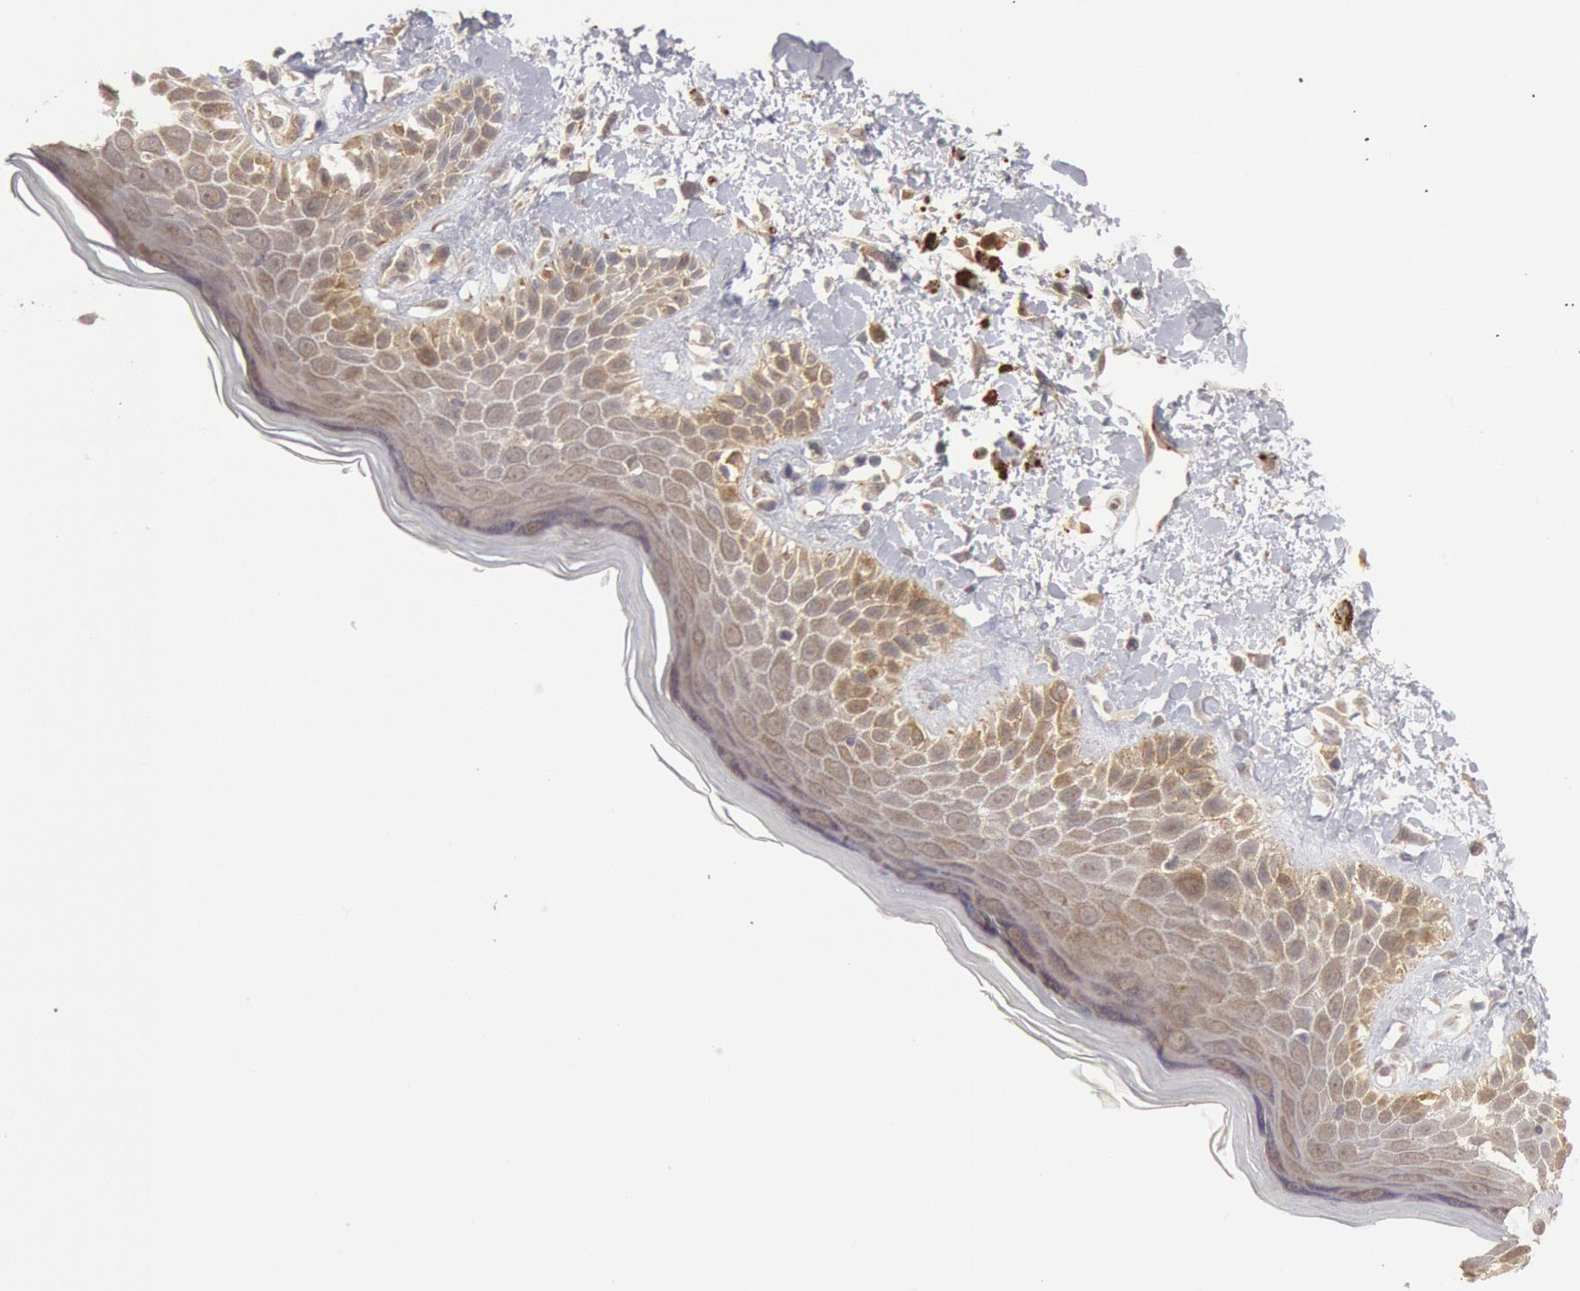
{"staining": {"intensity": "moderate", "quantity": "25%-75%", "location": "cytoplasmic/membranous"}, "tissue": "skin", "cell_type": "Epidermal cells", "image_type": "normal", "snomed": [{"axis": "morphology", "description": "Normal tissue, NOS"}, {"axis": "topography", "description": "Anal"}], "caption": "An image showing moderate cytoplasmic/membranous staining in approximately 25%-75% of epidermal cells in benign skin, as visualized by brown immunohistochemical staining.", "gene": "DNAJA1", "patient": {"sex": "female", "age": 78}}